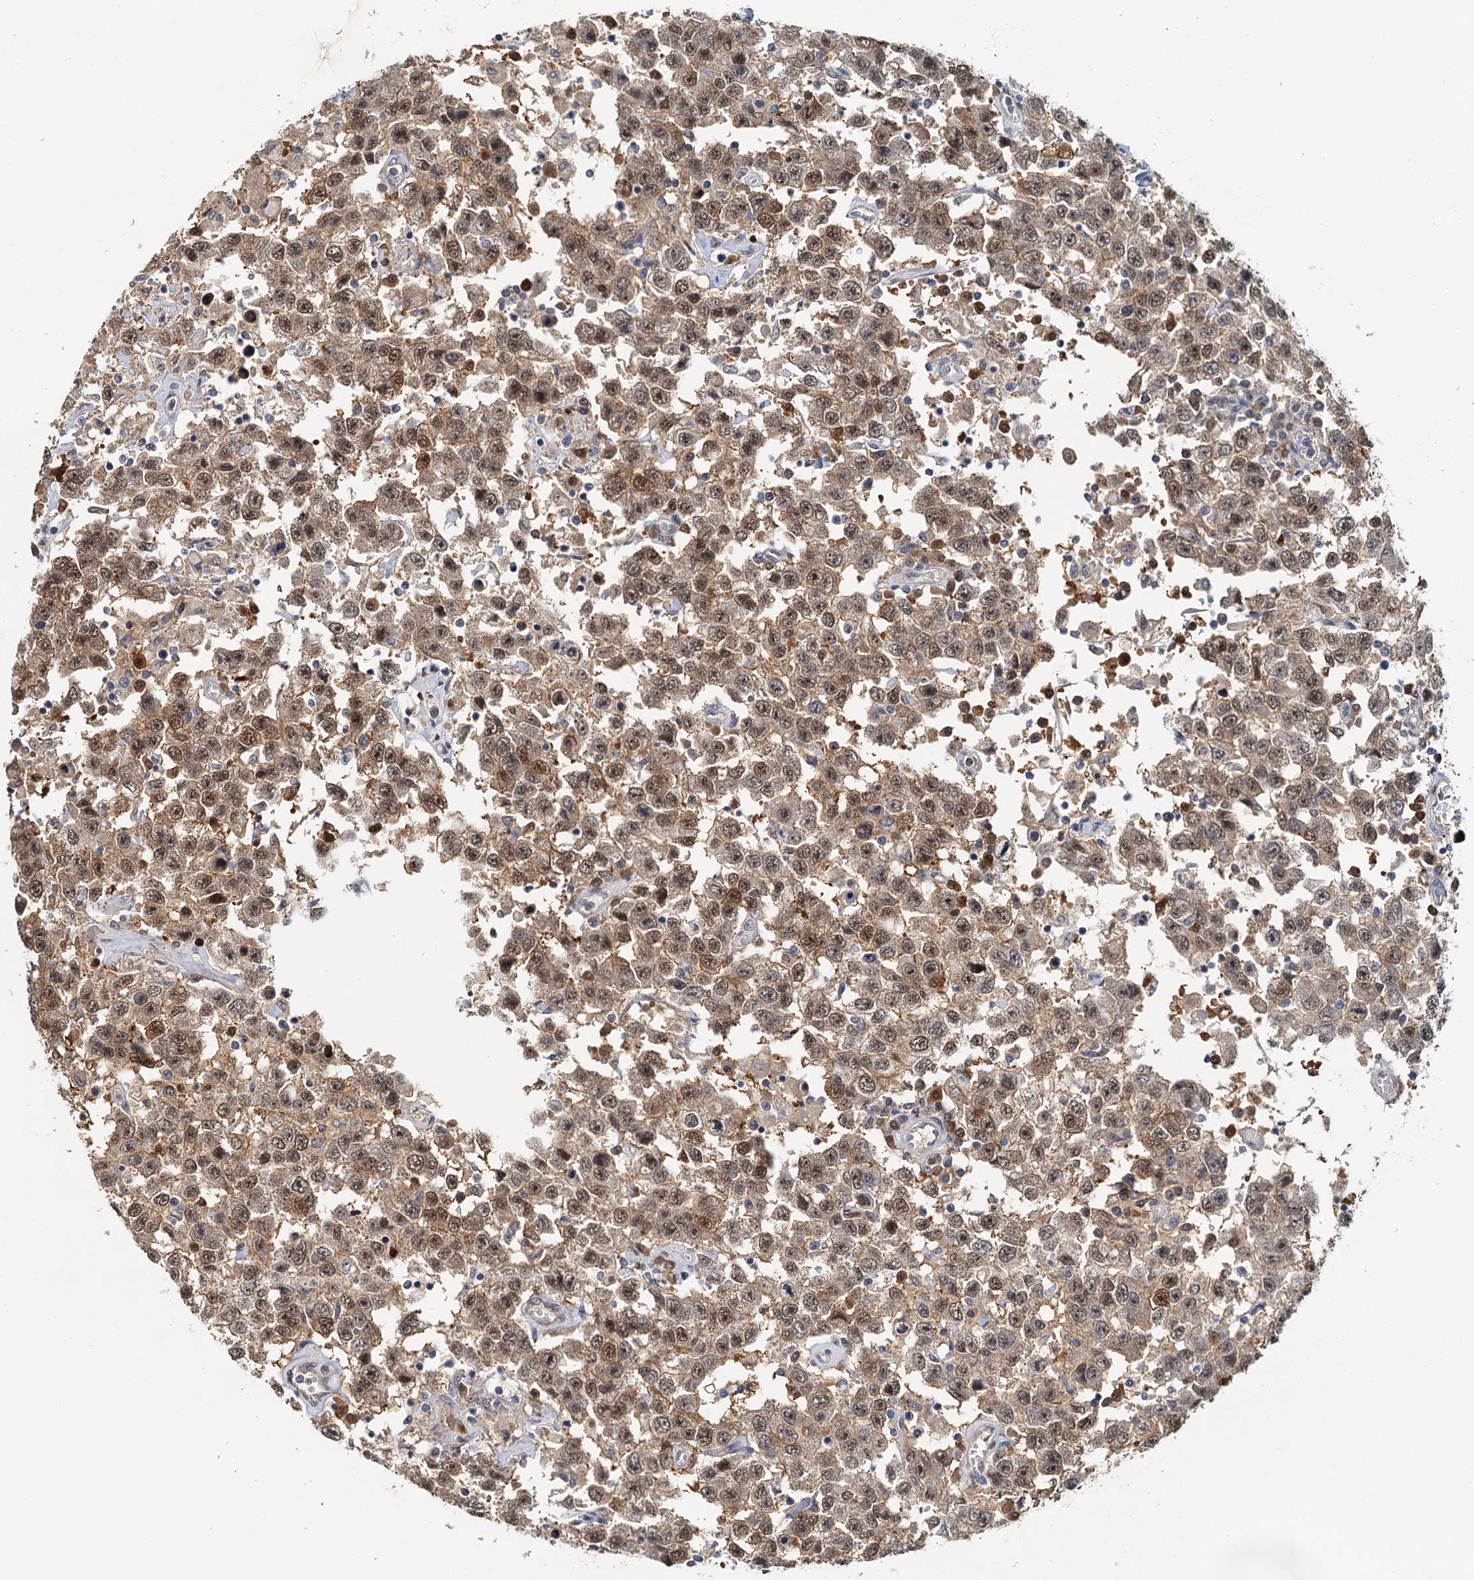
{"staining": {"intensity": "moderate", "quantity": ">75%", "location": "cytoplasmic/membranous,nuclear"}, "tissue": "testis cancer", "cell_type": "Tumor cells", "image_type": "cancer", "snomed": [{"axis": "morphology", "description": "Seminoma, NOS"}, {"axis": "topography", "description": "Testis"}], "caption": "Immunohistochemistry (DAB (3,3'-diaminobenzidine)) staining of human seminoma (testis) shows moderate cytoplasmic/membranous and nuclear protein staining in about >75% of tumor cells.", "gene": "SPINDOC", "patient": {"sex": "male", "age": 41}}